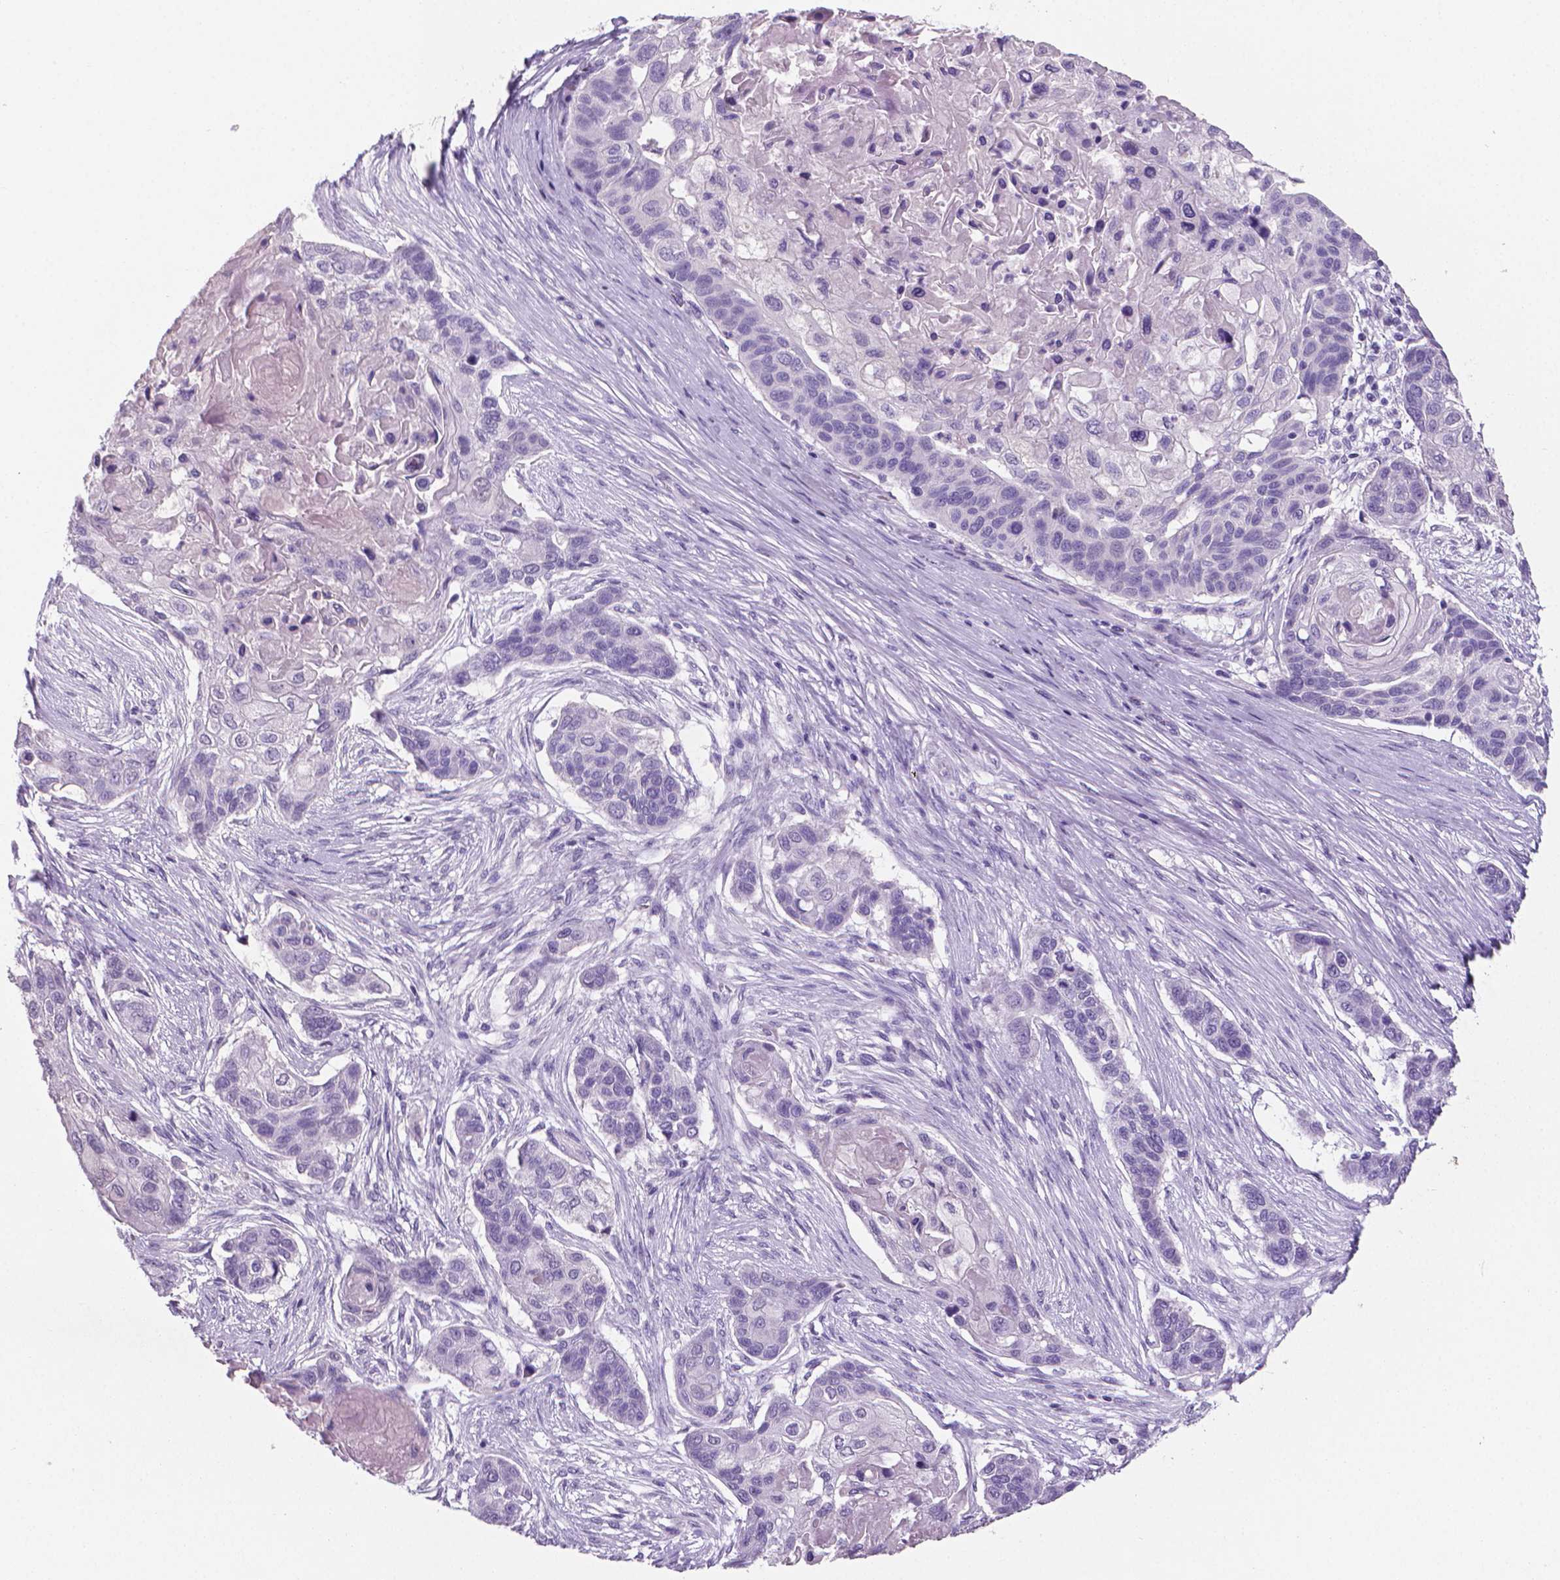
{"staining": {"intensity": "negative", "quantity": "none", "location": "none"}, "tissue": "lung cancer", "cell_type": "Tumor cells", "image_type": "cancer", "snomed": [{"axis": "morphology", "description": "Squamous cell carcinoma, NOS"}, {"axis": "topography", "description": "Lung"}], "caption": "IHC of human lung cancer displays no positivity in tumor cells.", "gene": "XPNPEP2", "patient": {"sex": "male", "age": 69}}